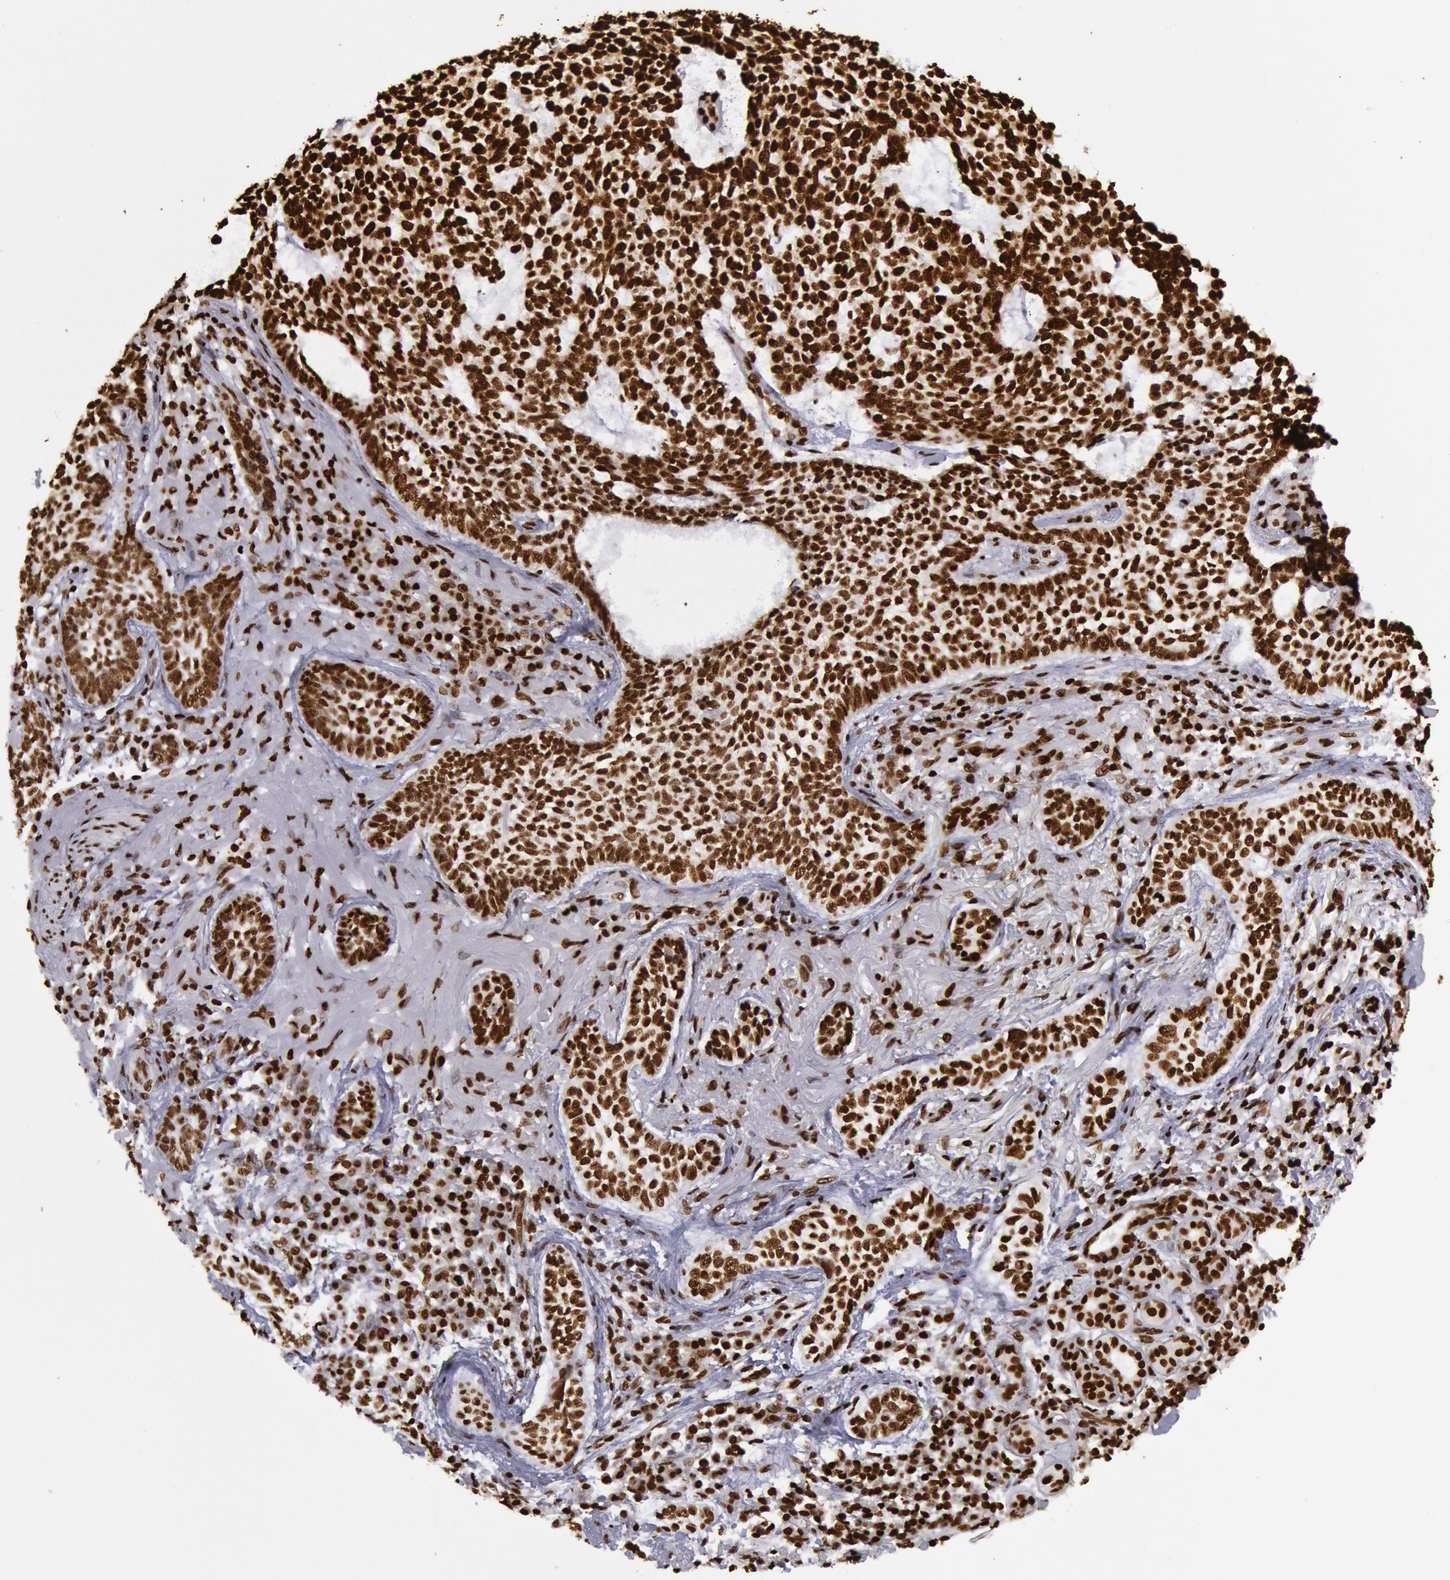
{"staining": {"intensity": "strong", "quantity": ">75%", "location": "nuclear"}, "tissue": "skin cancer", "cell_type": "Tumor cells", "image_type": "cancer", "snomed": [{"axis": "morphology", "description": "Basal cell carcinoma"}, {"axis": "topography", "description": "Skin"}], "caption": "Immunohistochemistry (IHC) image of neoplastic tissue: basal cell carcinoma (skin) stained using immunohistochemistry demonstrates high levels of strong protein expression localized specifically in the nuclear of tumor cells, appearing as a nuclear brown color.", "gene": "H3-4", "patient": {"sex": "female", "age": 89}}